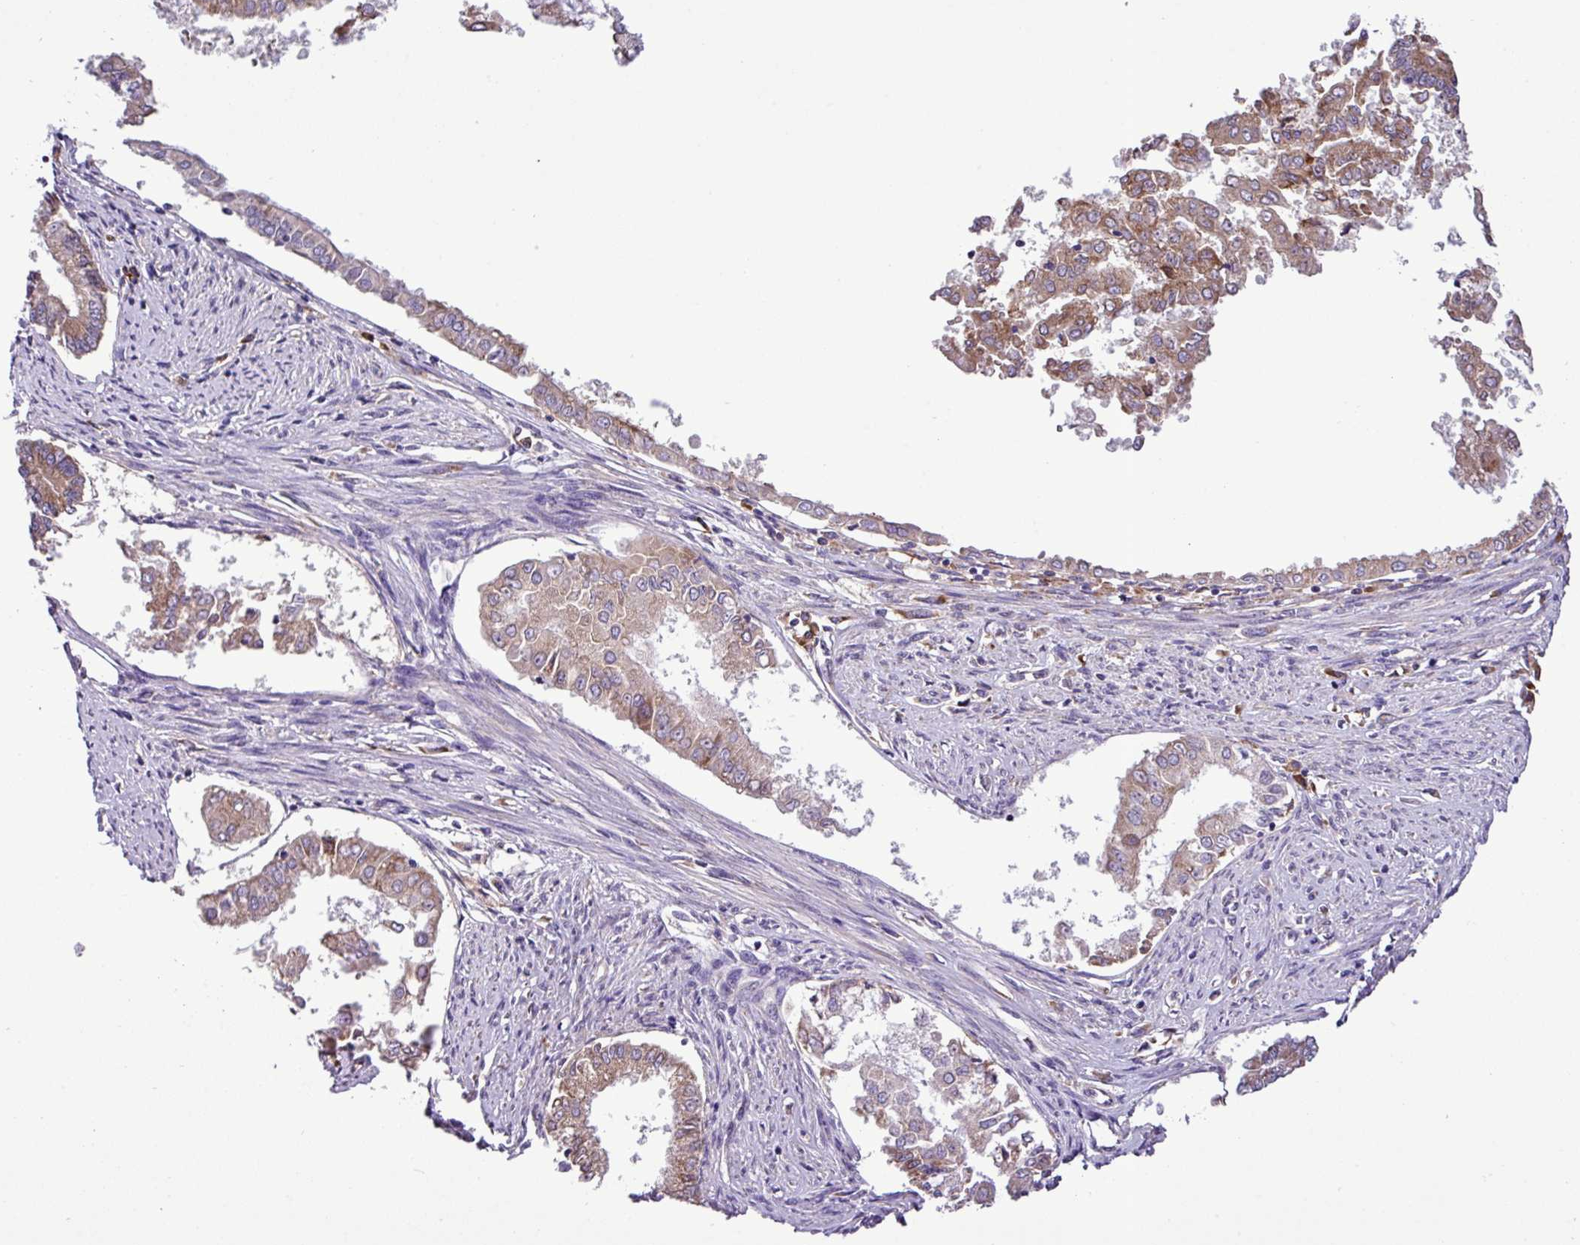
{"staining": {"intensity": "moderate", "quantity": "25%-75%", "location": "cytoplasmic/membranous"}, "tissue": "endometrial cancer", "cell_type": "Tumor cells", "image_type": "cancer", "snomed": [{"axis": "morphology", "description": "Adenocarcinoma, NOS"}, {"axis": "topography", "description": "Endometrium"}], "caption": "The immunohistochemical stain labels moderate cytoplasmic/membranous positivity in tumor cells of endometrial adenocarcinoma tissue.", "gene": "RPL13", "patient": {"sex": "female", "age": 76}}